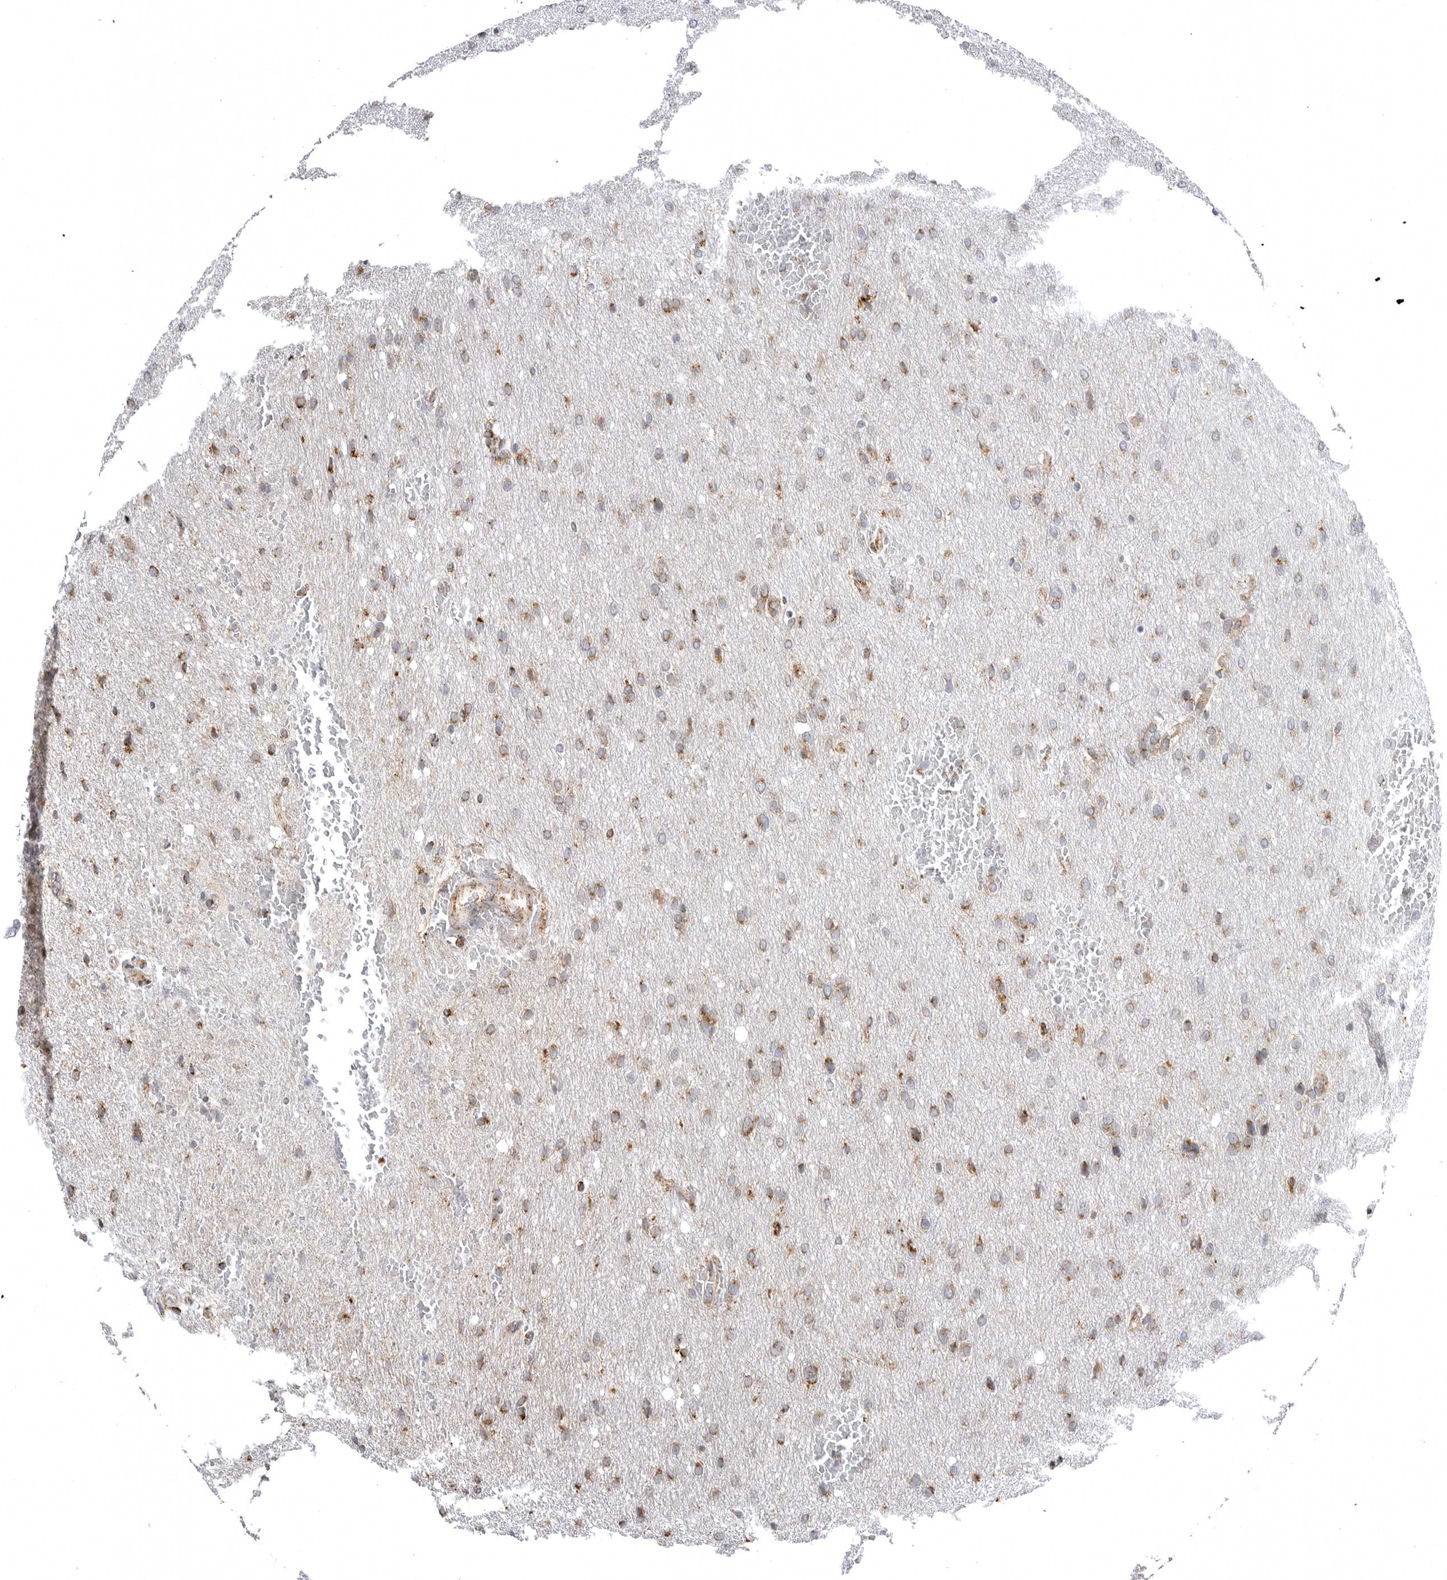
{"staining": {"intensity": "moderate", "quantity": ">75%", "location": "cytoplasmic/membranous"}, "tissue": "glioma", "cell_type": "Tumor cells", "image_type": "cancer", "snomed": [{"axis": "morphology", "description": "Glioma, malignant, Low grade"}, {"axis": "topography", "description": "Brain"}], "caption": "Brown immunohistochemical staining in glioma demonstrates moderate cytoplasmic/membranous staining in about >75% of tumor cells.", "gene": "TUFM", "patient": {"sex": "female", "age": 37}}